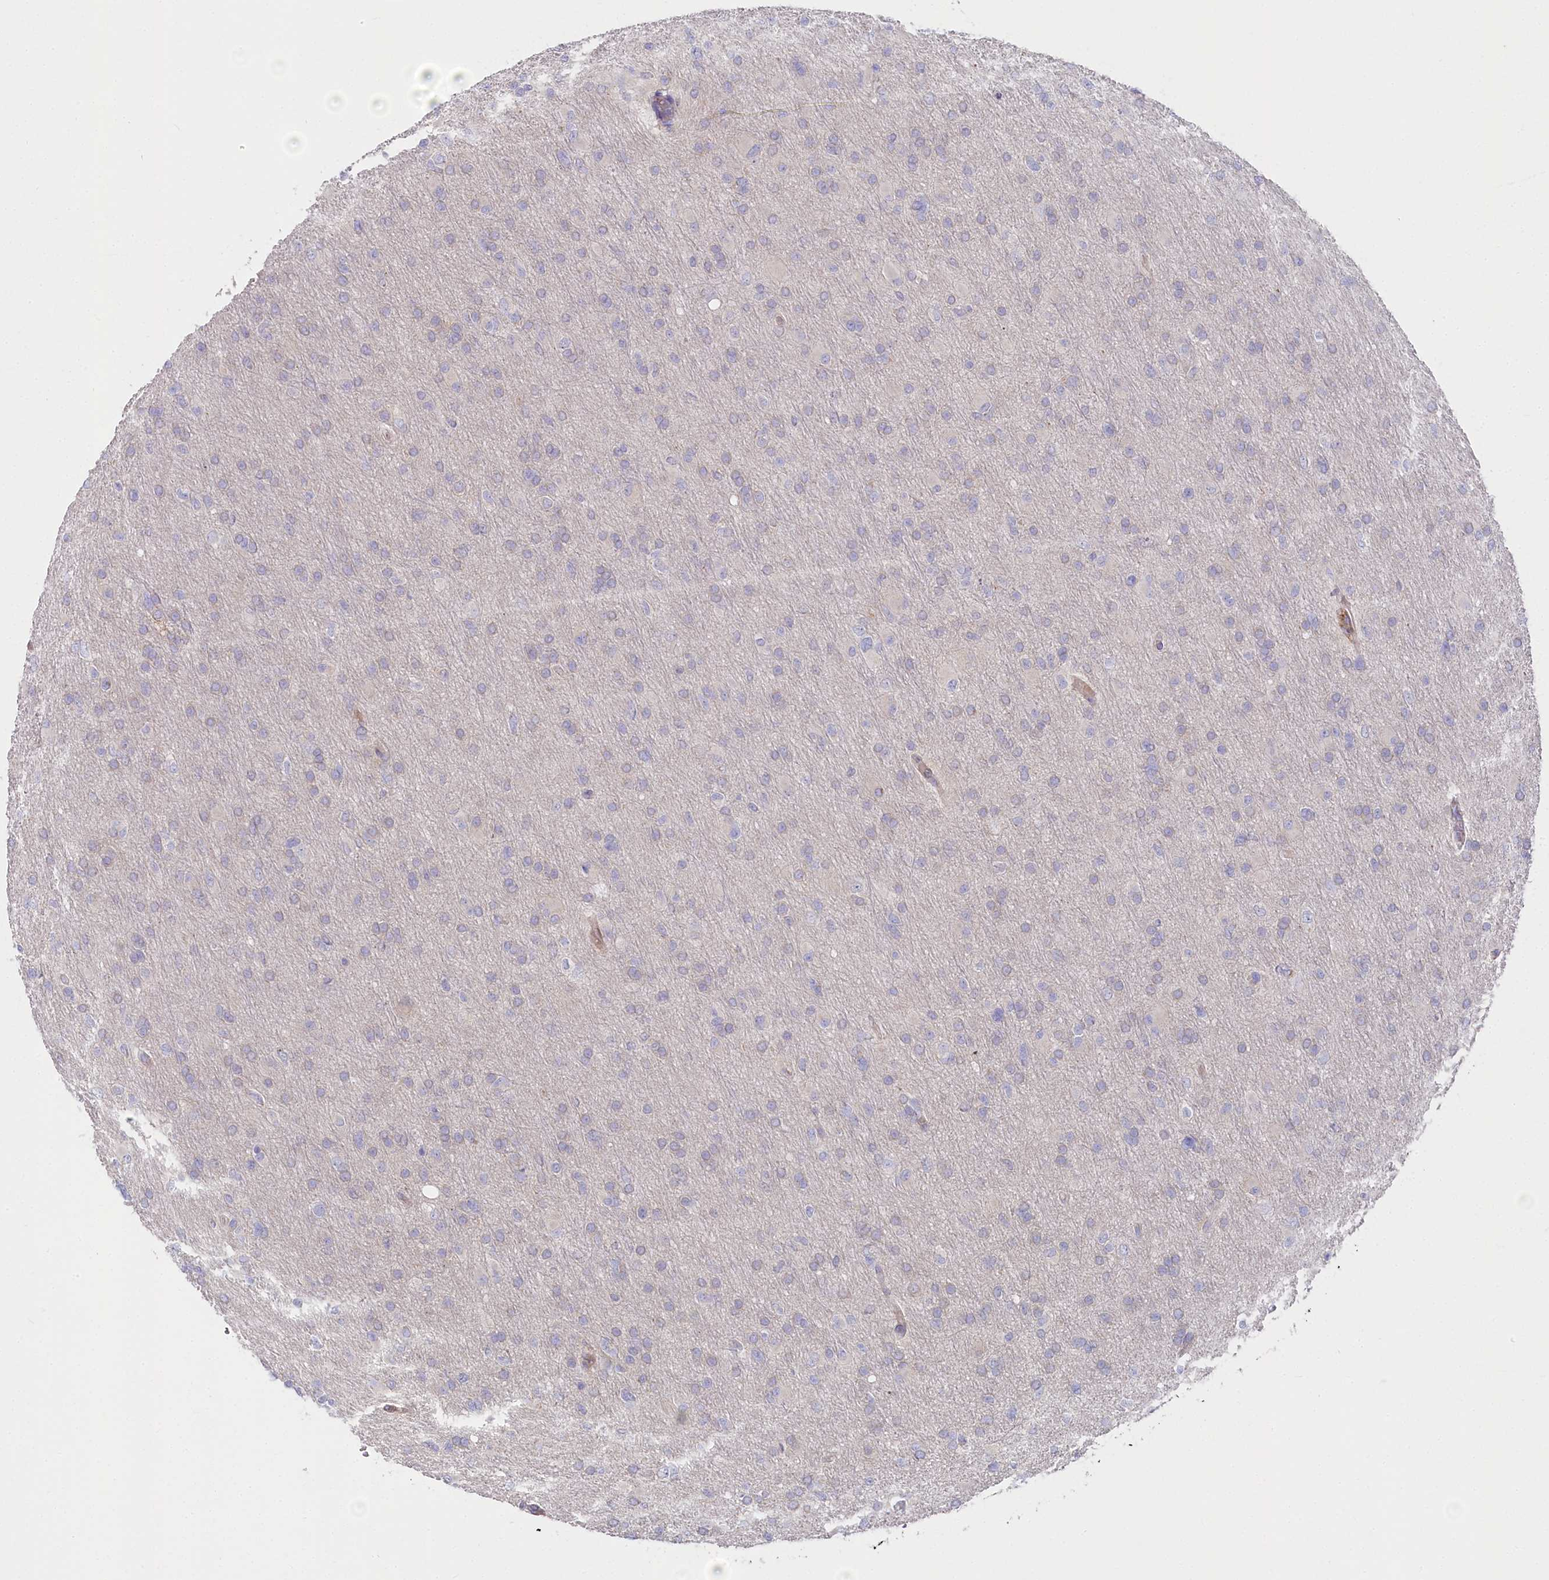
{"staining": {"intensity": "negative", "quantity": "none", "location": "none"}, "tissue": "glioma", "cell_type": "Tumor cells", "image_type": "cancer", "snomed": [{"axis": "morphology", "description": "Glioma, malignant, High grade"}, {"axis": "topography", "description": "Cerebral cortex"}], "caption": "The immunohistochemistry photomicrograph has no significant expression in tumor cells of glioma tissue.", "gene": "POGLUT1", "patient": {"sex": "female", "age": 36}}